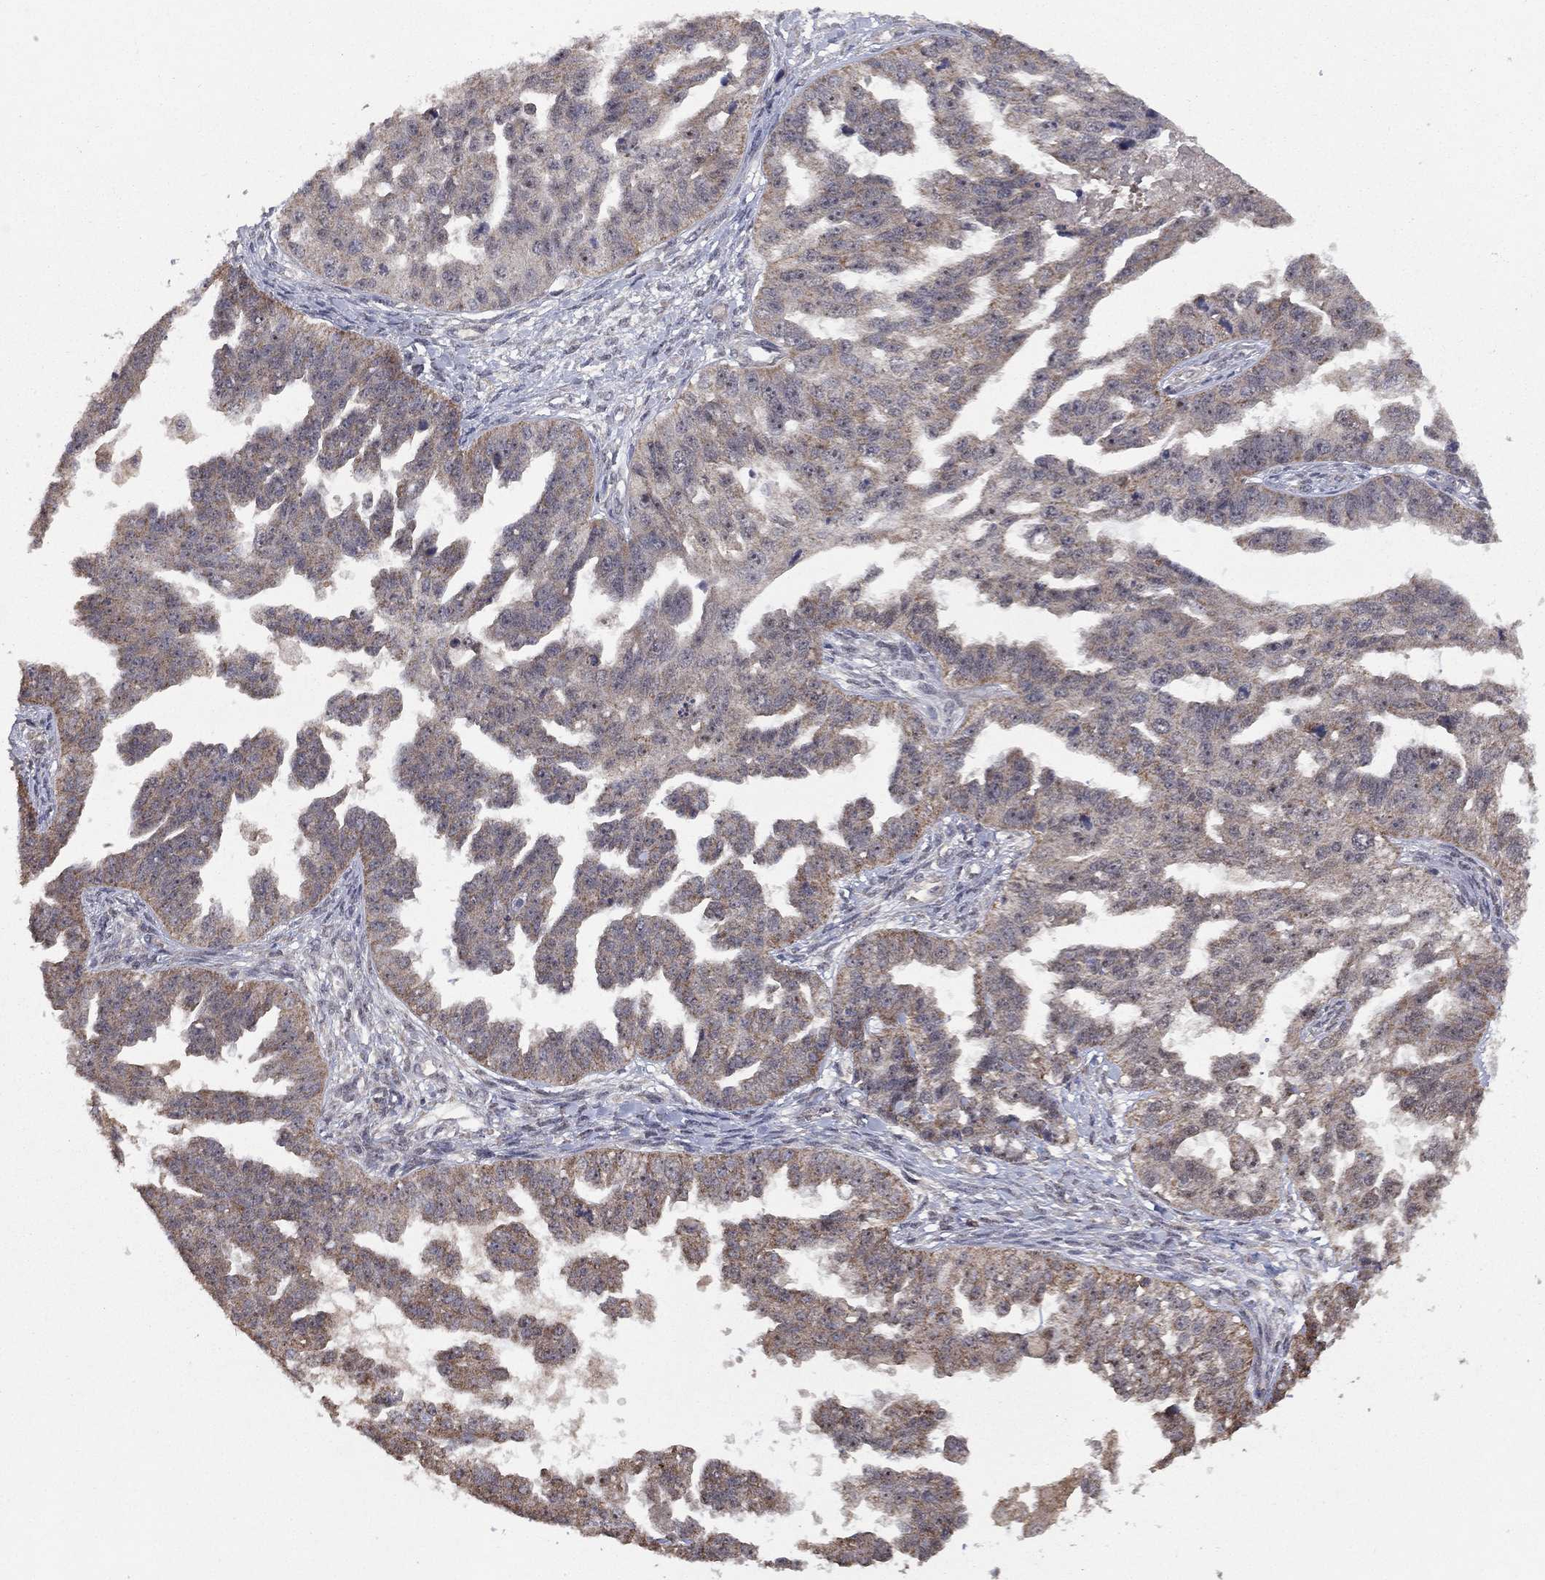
{"staining": {"intensity": "weak", "quantity": "<25%", "location": "cytoplasmic/membranous"}, "tissue": "ovarian cancer", "cell_type": "Tumor cells", "image_type": "cancer", "snomed": [{"axis": "morphology", "description": "Cystadenocarcinoma, serous, NOS"}, {"axis": "topography", "description": "Ovary"}], "caption": "This is an immunohistochemistry (IHC) photomicrograph of serous cystadenocarcinoma (ovarian). There is no staining in tumor cells.", "gene": "NELFCD", "patient": {"sex": "female", "age": 58}}